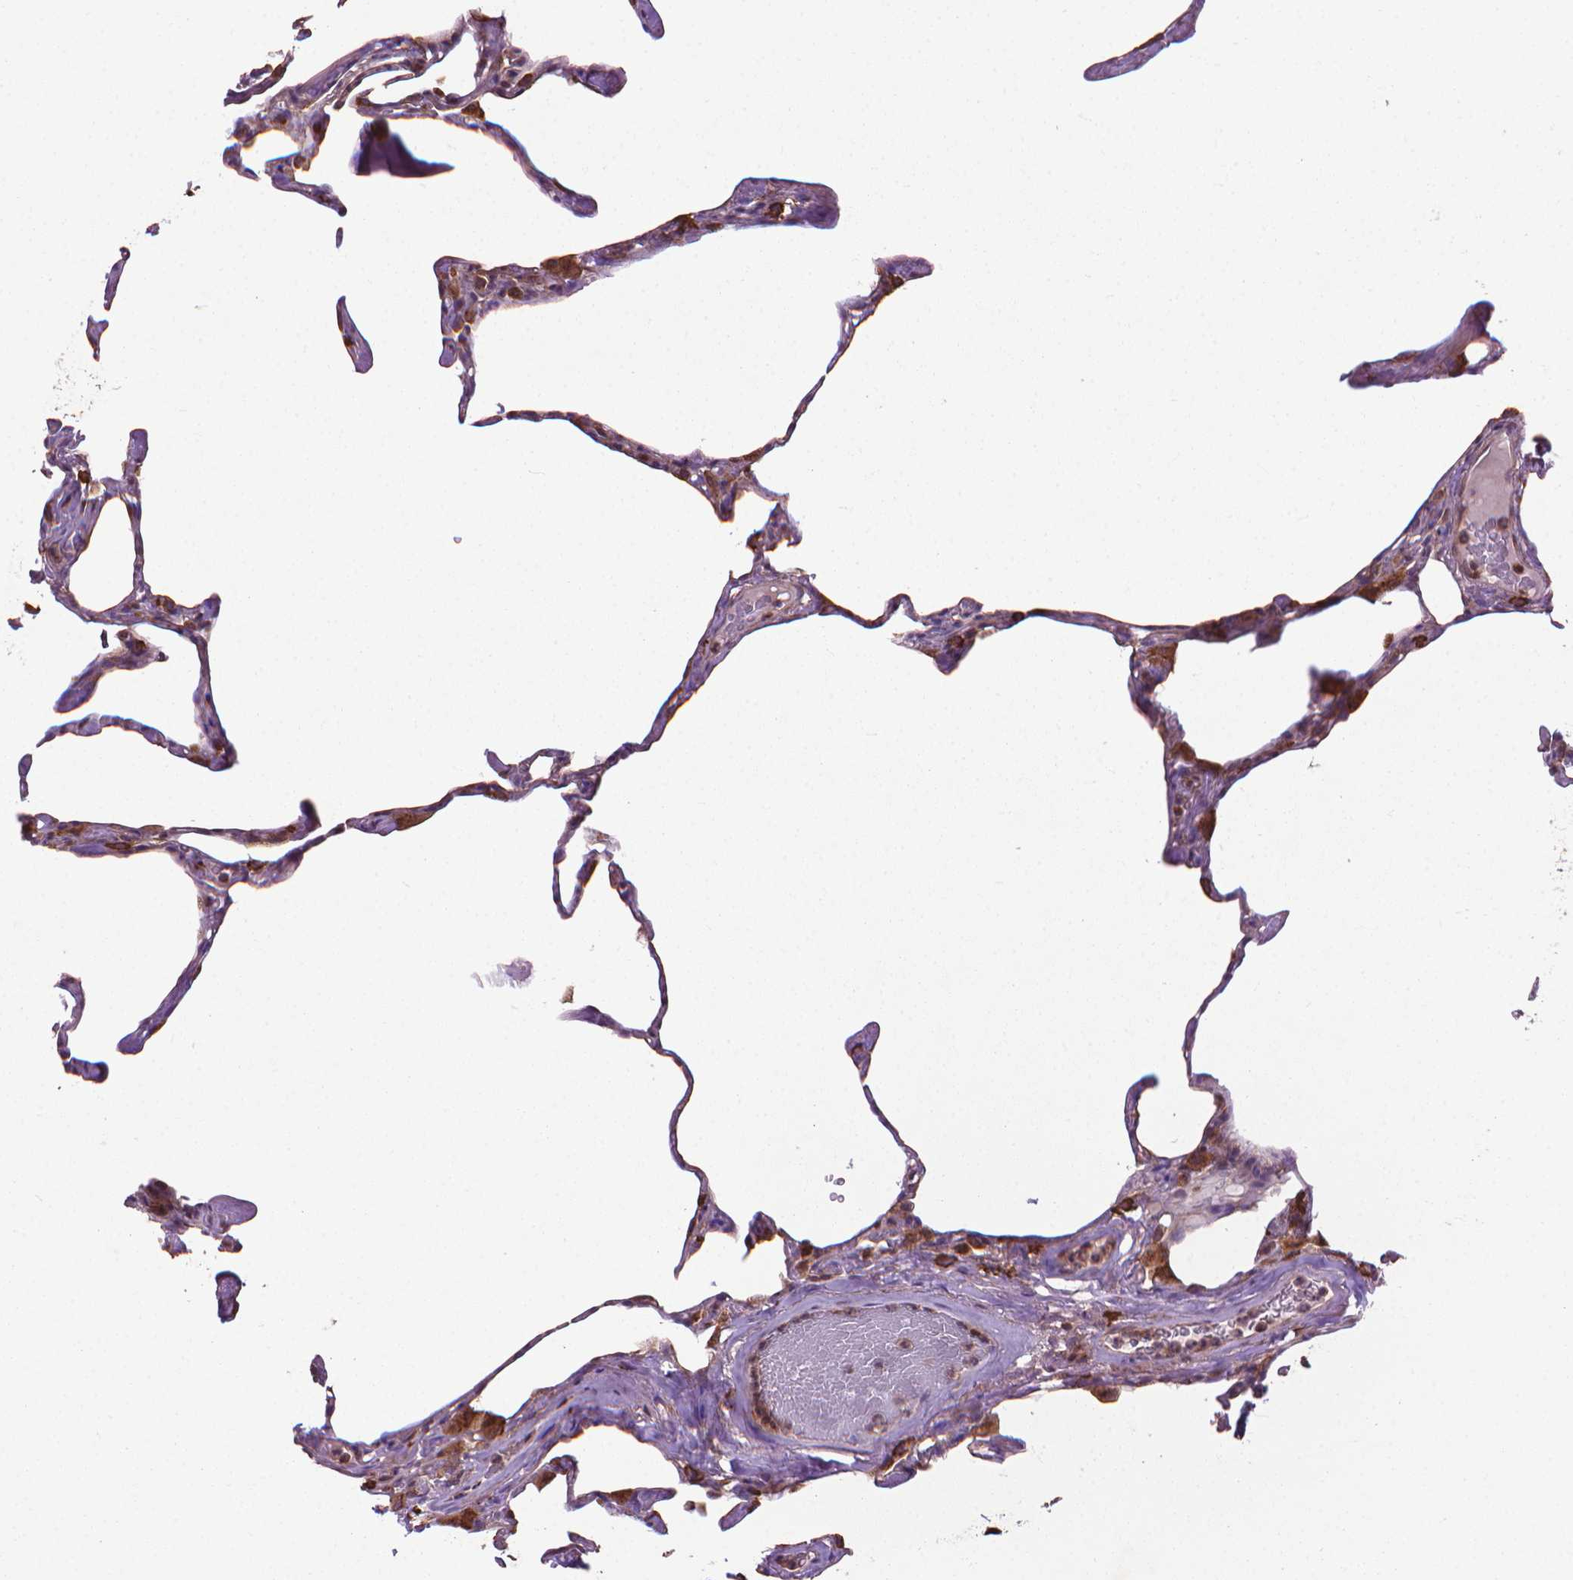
{"staining": {"intensity": "weak", "quantity": "25%-75%", "location": "cytoplasmic/membranous"}, "tissue": "lung", "cell_type": "Alveolar cells", "image_type": "normal", "snomed": [{"axis": "morphology", "description": "Normal tissue, NOS"}, {"axis": "topography", "description": "Lung"}], "caption": "Immunohistochemical staining of benign lung displays low levels of weak cytoplasmic/membranous positivity in approximately 25%-75% of alveolar cells. The staining was performed using DAB (3,3'-diaminobenzidine), with brown indicating positive protein expression. Nuclei are stained blue with hematoxylin.", "gene": "MYH14", "patient": {"sex": "male", "age": 65}}